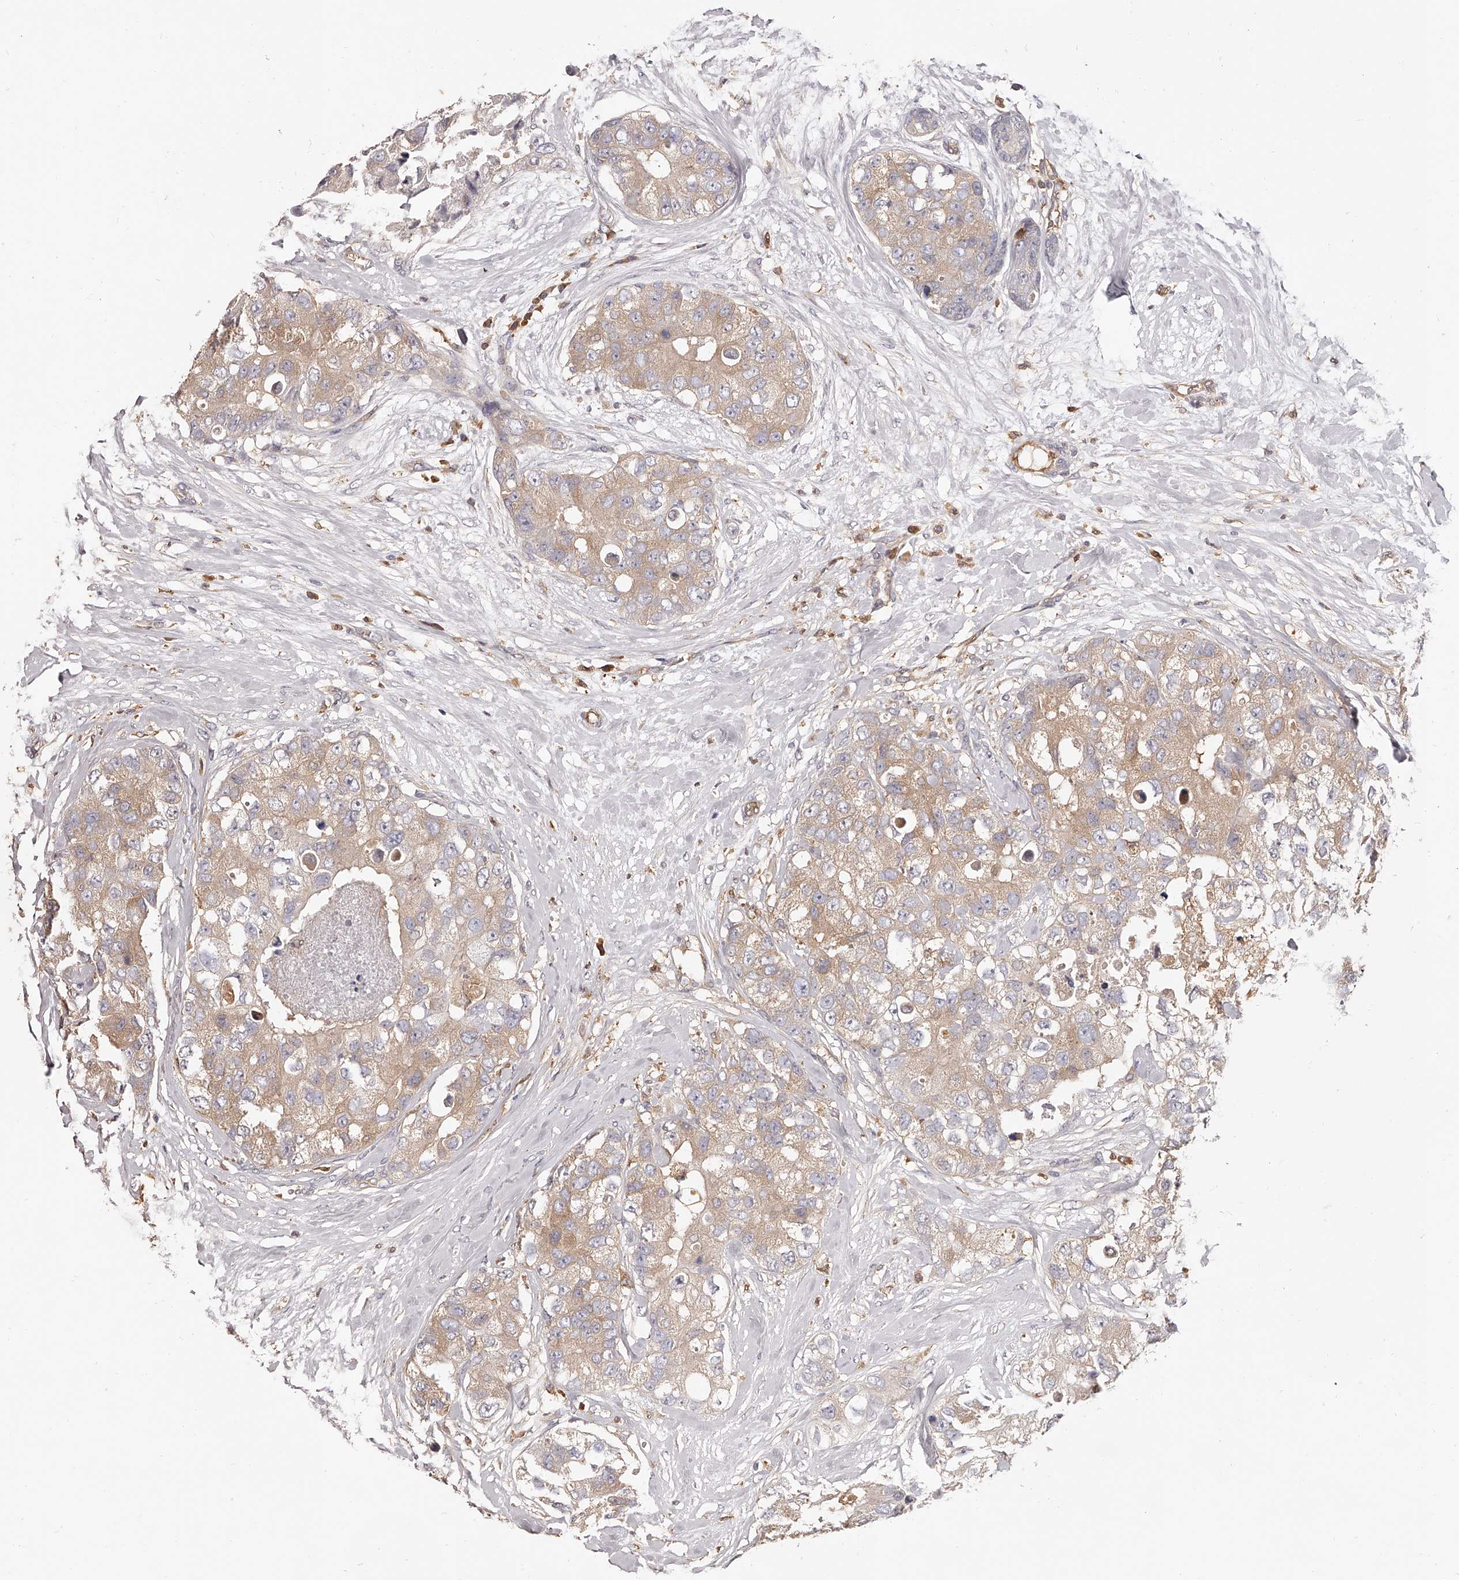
{"staining": {"intensity": "moderate", "quantity": ">75%", "location": "cytoplasmic/membranous"}, "tissue": "breast cancer", "cell_type": "Tumor cells", "image_type": "cancer", "snomed": [{"axis": "morphology", "description": "Duct carcinoma"}, {"axis": "topography", "description": "Breast"}], "caption": "About >75% of tumor cells in human intraductal carcinoma (breast) show moderate cytoplasmic/membranous protein positivity as visualized by brown immunohistochemical staining.", "gene": "LAP3", "patient": {"sex": "female", "age": 62}}